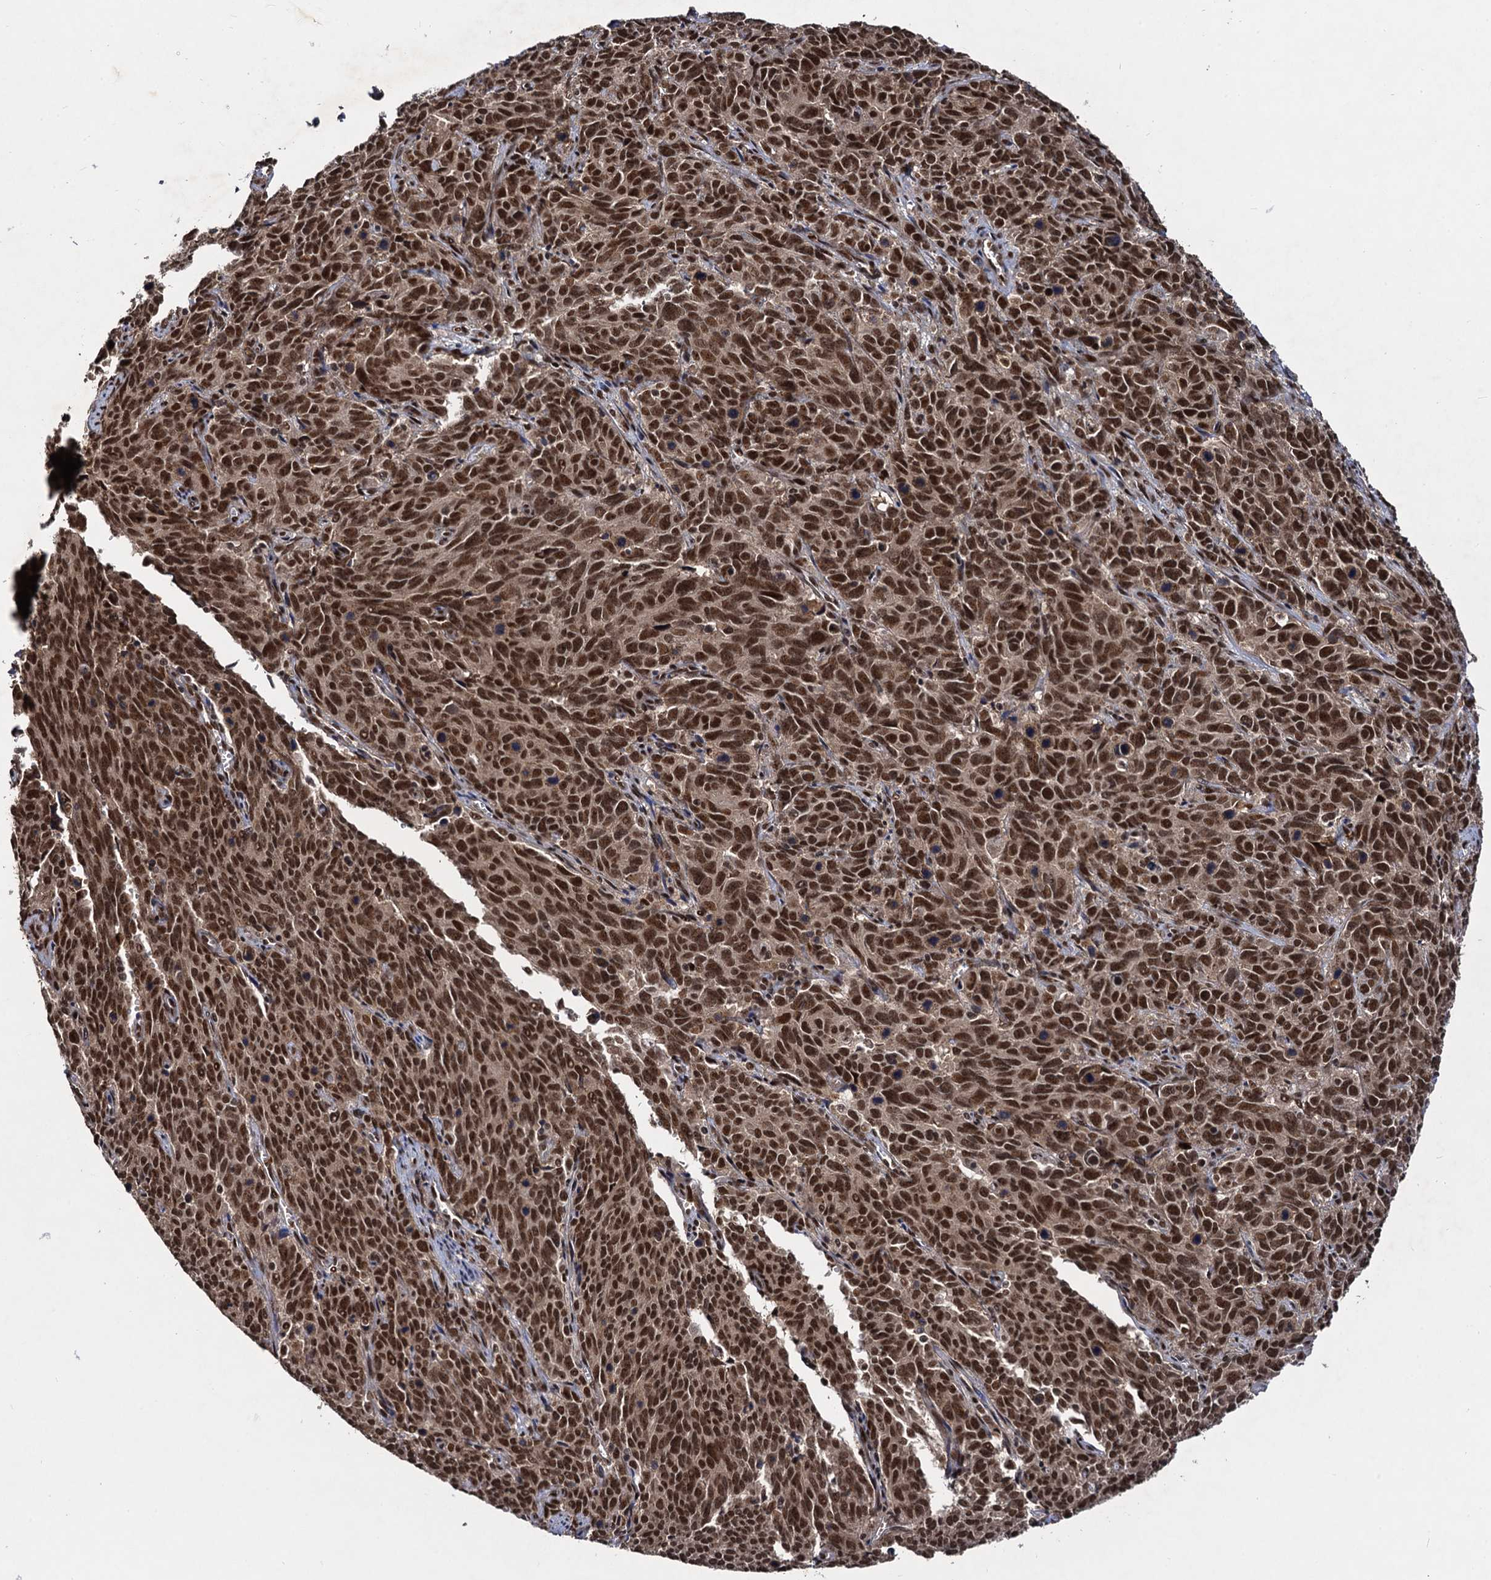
{"staining": {"intensity": "strong", "quantity": ">75%", "location": "nuclear"}, "tissue": "cervical cancer", "cell_type": "Tumor cells", "image_type": "cancer", "snomed": [{"axis": "morphology", "description": "Squamous cell carcinoma, NOS"}, {"axis": "topography", "description": "Cervix"}], "caption": "Human cervical cancer (squamous cell carcinoma) stained for a protein (brown) displays strong nuclear positive positivity in approximately >75% of tumor cells.", "gene": "SFSWAP", "patient": {"sex": "female", "age": 60}}